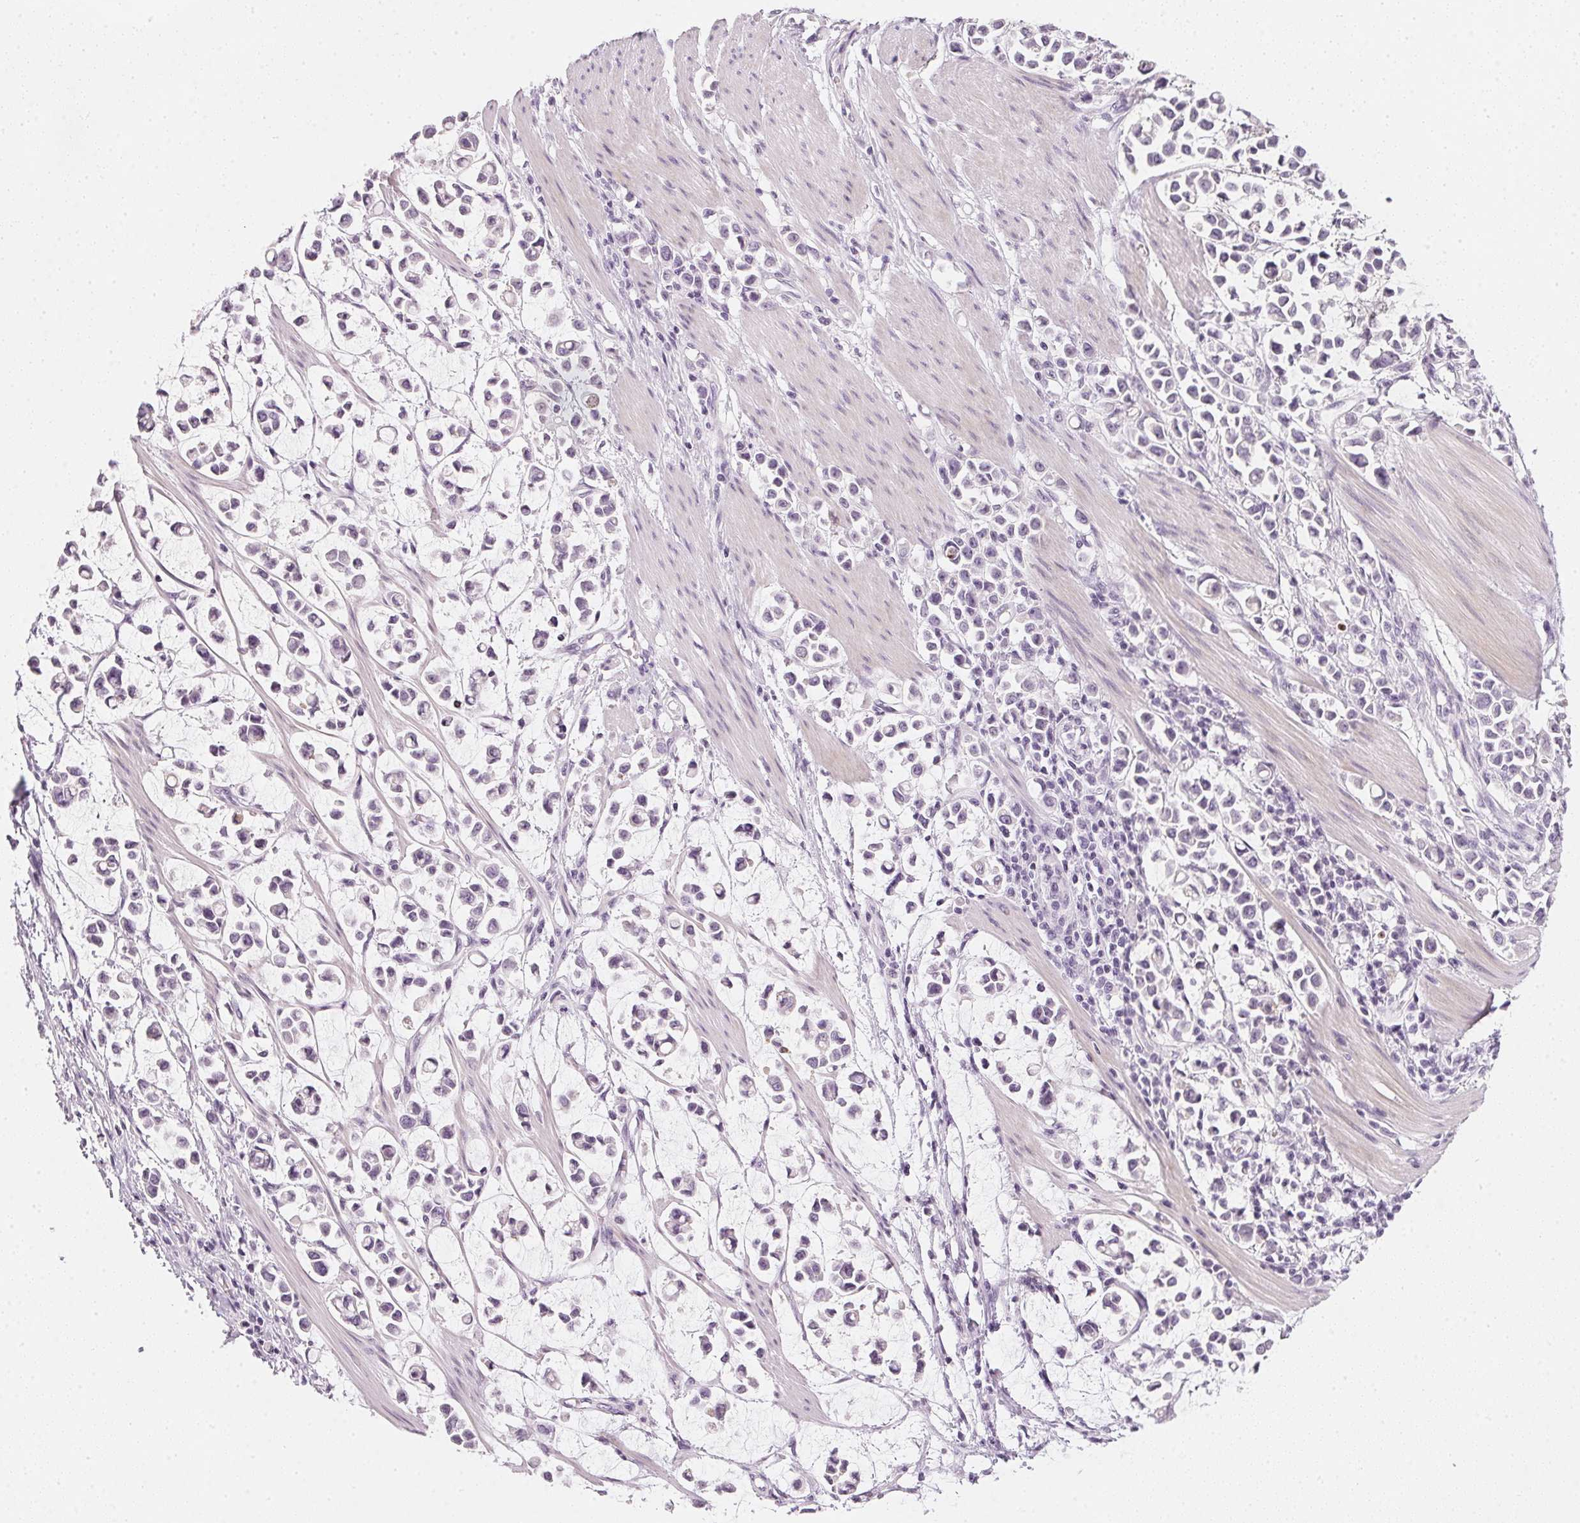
{"staining": {"intensity": "negative", "quantity": "none", "location": "none"}, "tissue": "stomach cancer", "cell_type": "Tumor cells", "image_type": "cancer", "snomed": [{"axis": "morphology", "description": "Adenocarcinoma, NOS"}, {"axis": "topography", "description": "Stomach"}], "caption": "The histopathology image shows no staining of tumor cells in stomach cancer (adenocarcinoma).", "gene": "CHST4", "patient": {"sex": "male", "age": 82}}